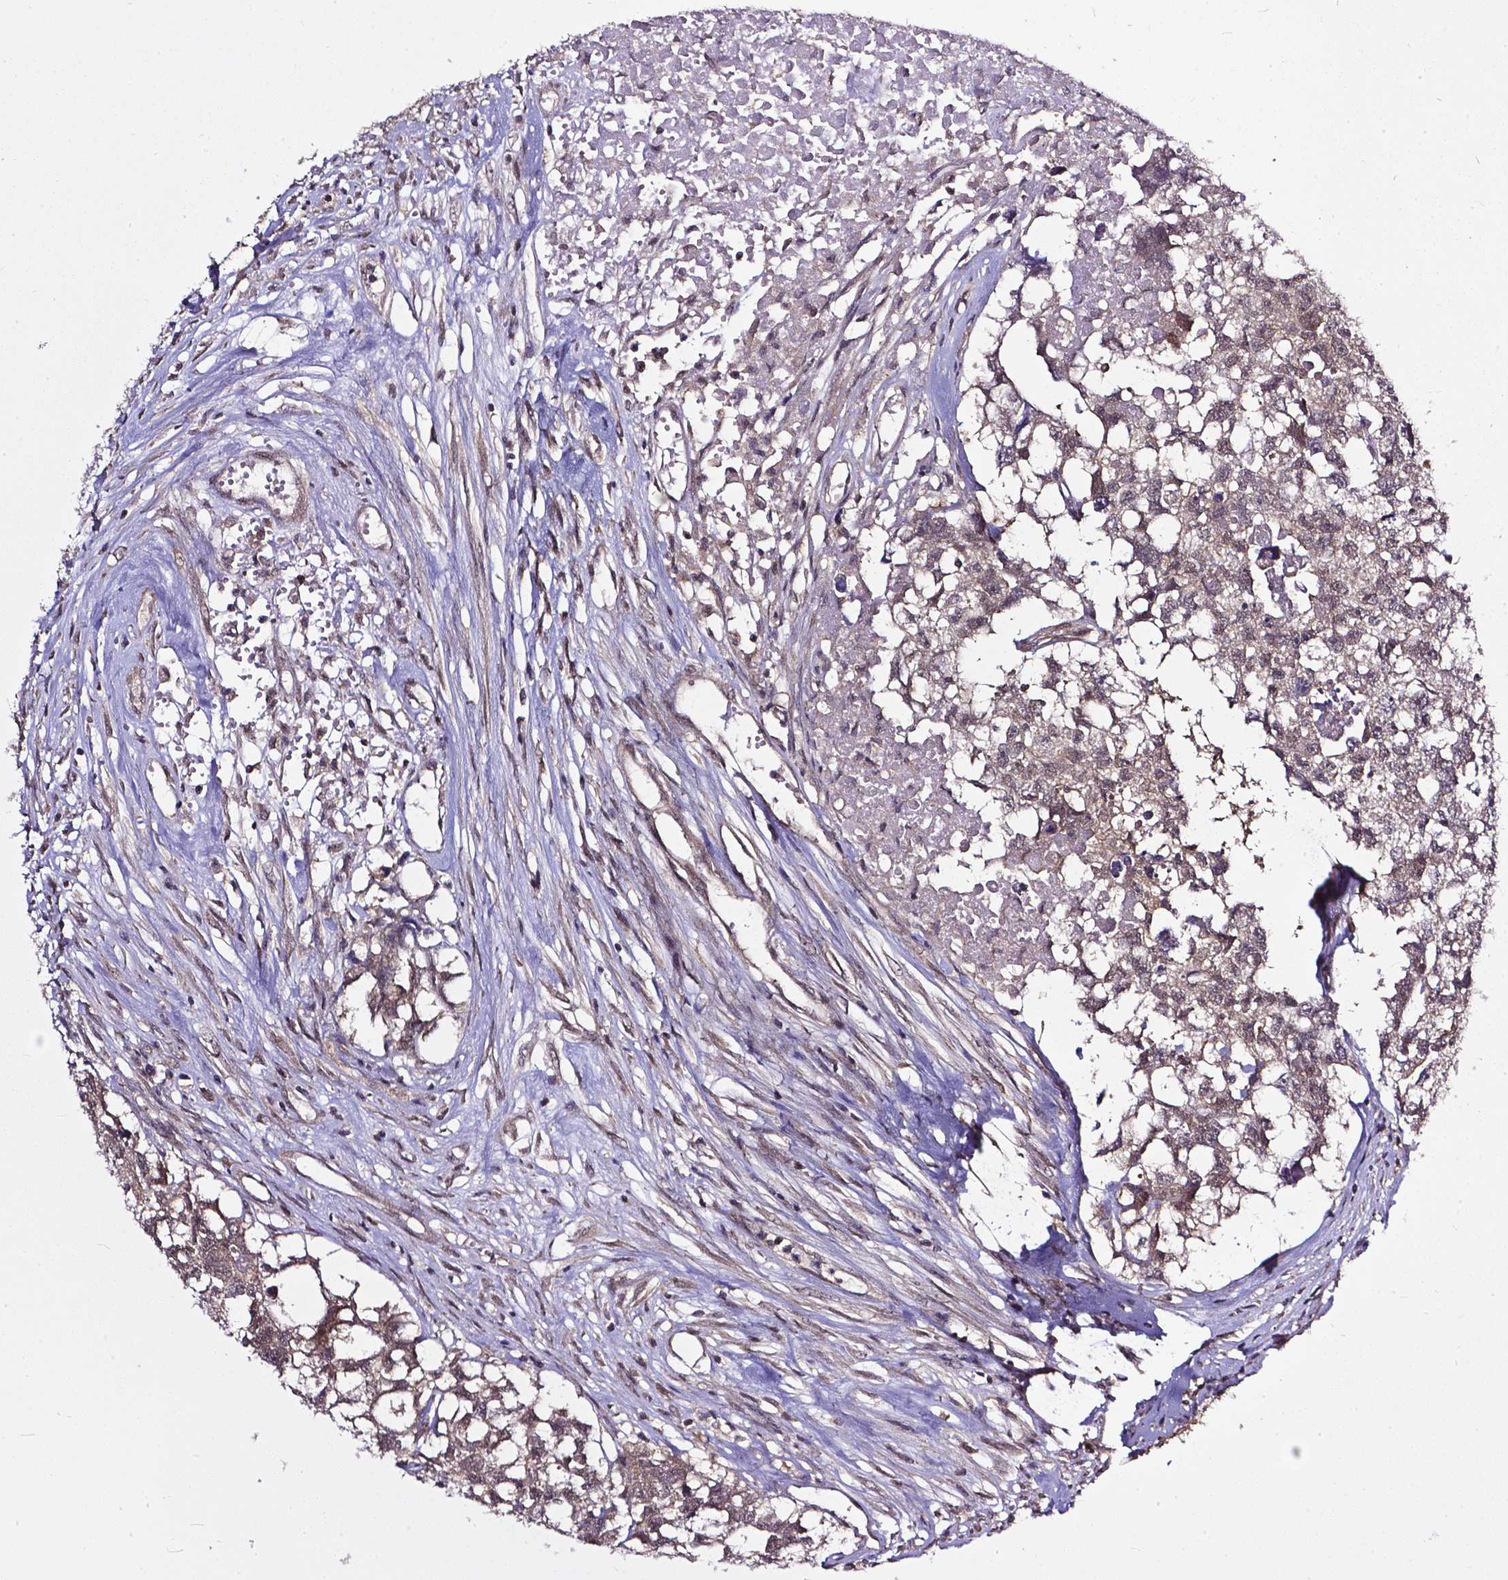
{"staining": {"intensity": "negative", "quantity": "none", "location": "none"}, "tissue": "testis cancer", "cell_type": "Tumor cells", "image_type": "cancer", "snomed": [{"axis": "morphology", "description": "Carcinoma, Embryonal, NOS"}, {"axis": "morphology", "description": "Teratoma, malignant, NOS"}, {"axis": "topography", "description": "Testis"}], "caption": "Tumor cells show no significant positivity in testis cancer (malignant teratoma). The staining was performed using DAB to visualize the protein expression in brown, while the nuclei were stained in blue with hematoxylin (Magnification: 20x).", "gene": "OTUB1", "patient": {"sex": "male", "age": 44}}